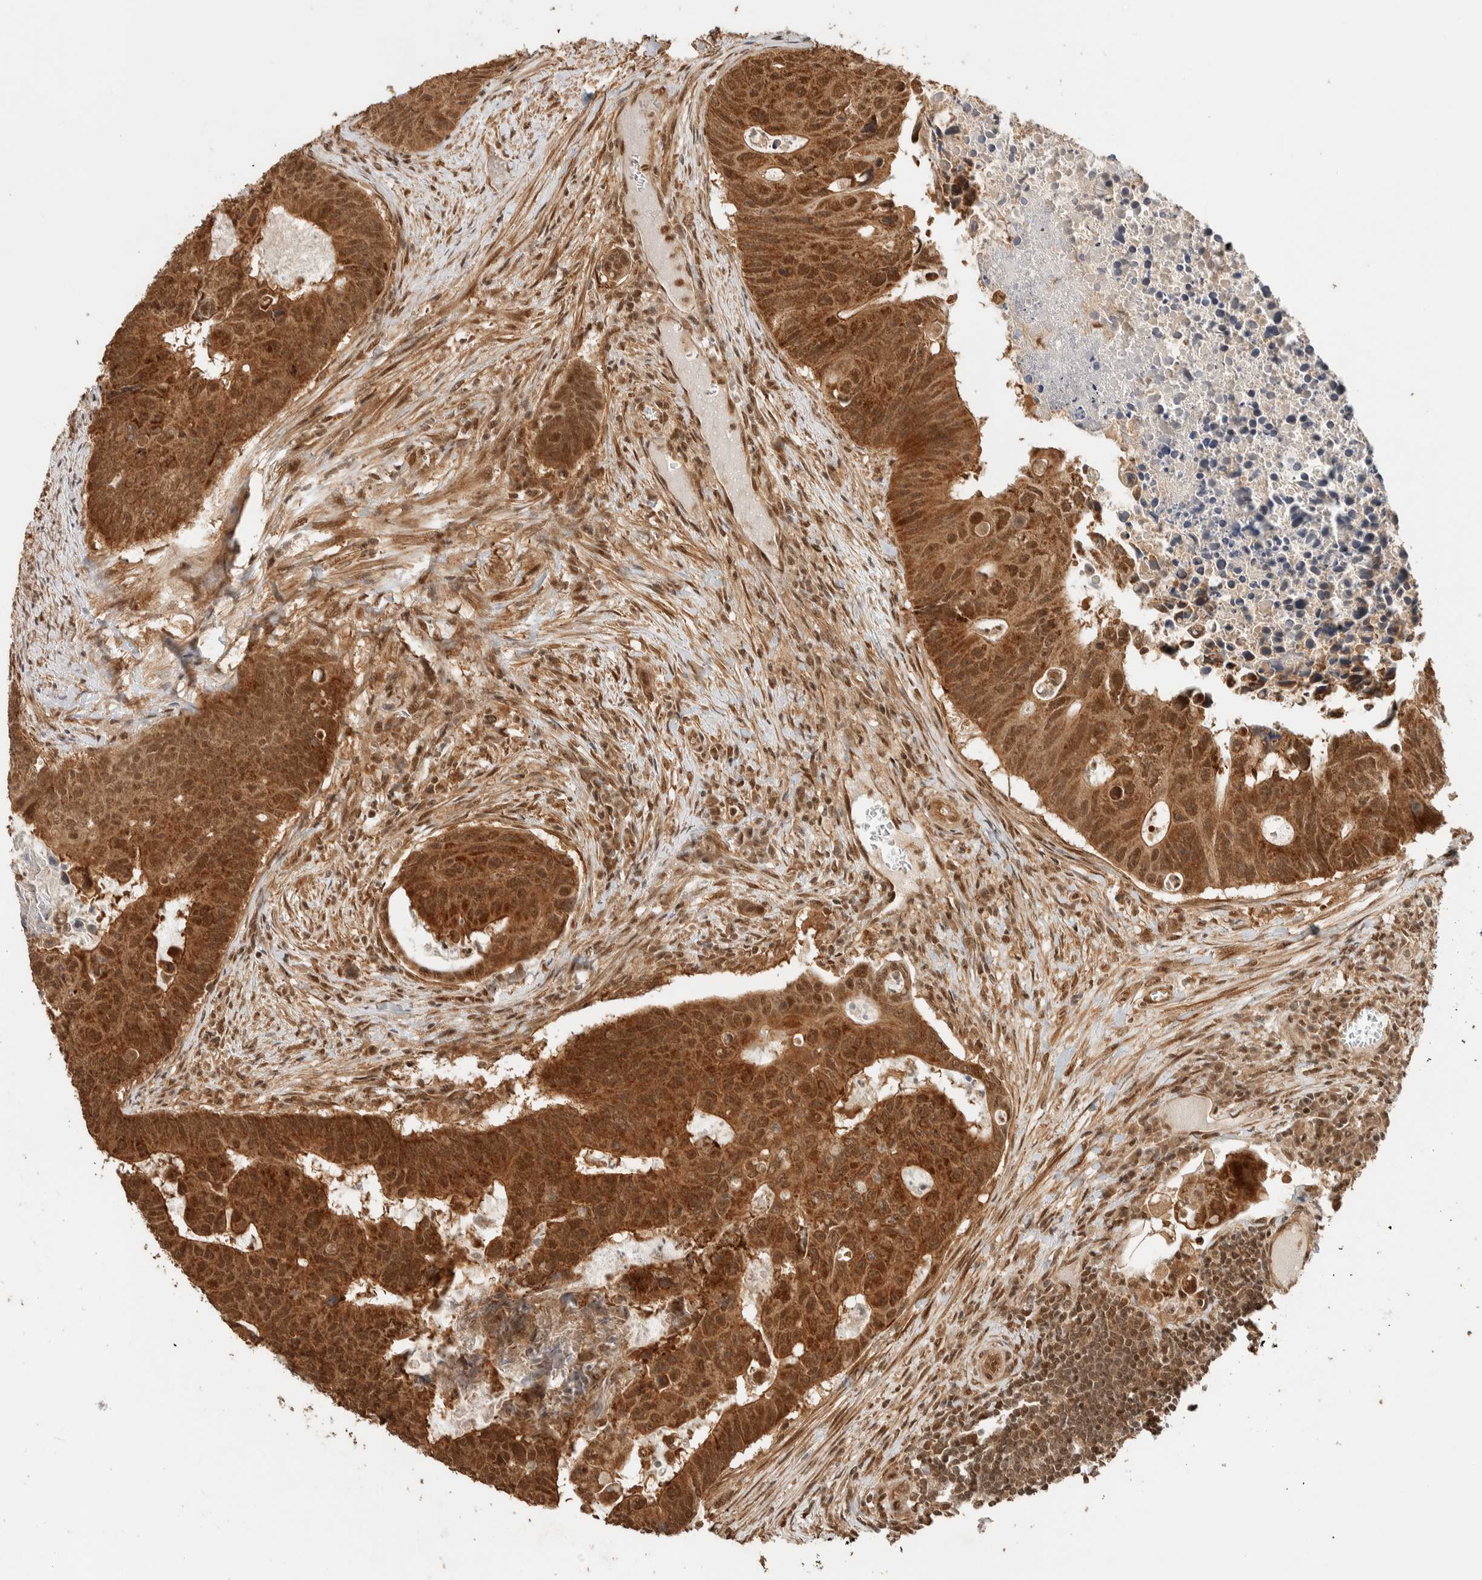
{"staining": {"intensity": "strong", "quantity": ">75%", "location": "cytoplasmic/membranous,nuclear"}, "tissue": "colorectal cancer", "cell_type": "Tumor cells", "image_type": "cancer", "snomed": [{"axis": "morphology", "description": "Adenocarcinoma, NOS"}, {"axis": "topography", "description": "Colon"}], "caption": "Human adenocarcinoma (colorectal) stained with a brown dye displays strong cytoplasmic/membranous and nuclear positive expression in about >75% of tumor cells.", "gene": "ZBTB2", "patient": {"sex": "male", "age": 87}}